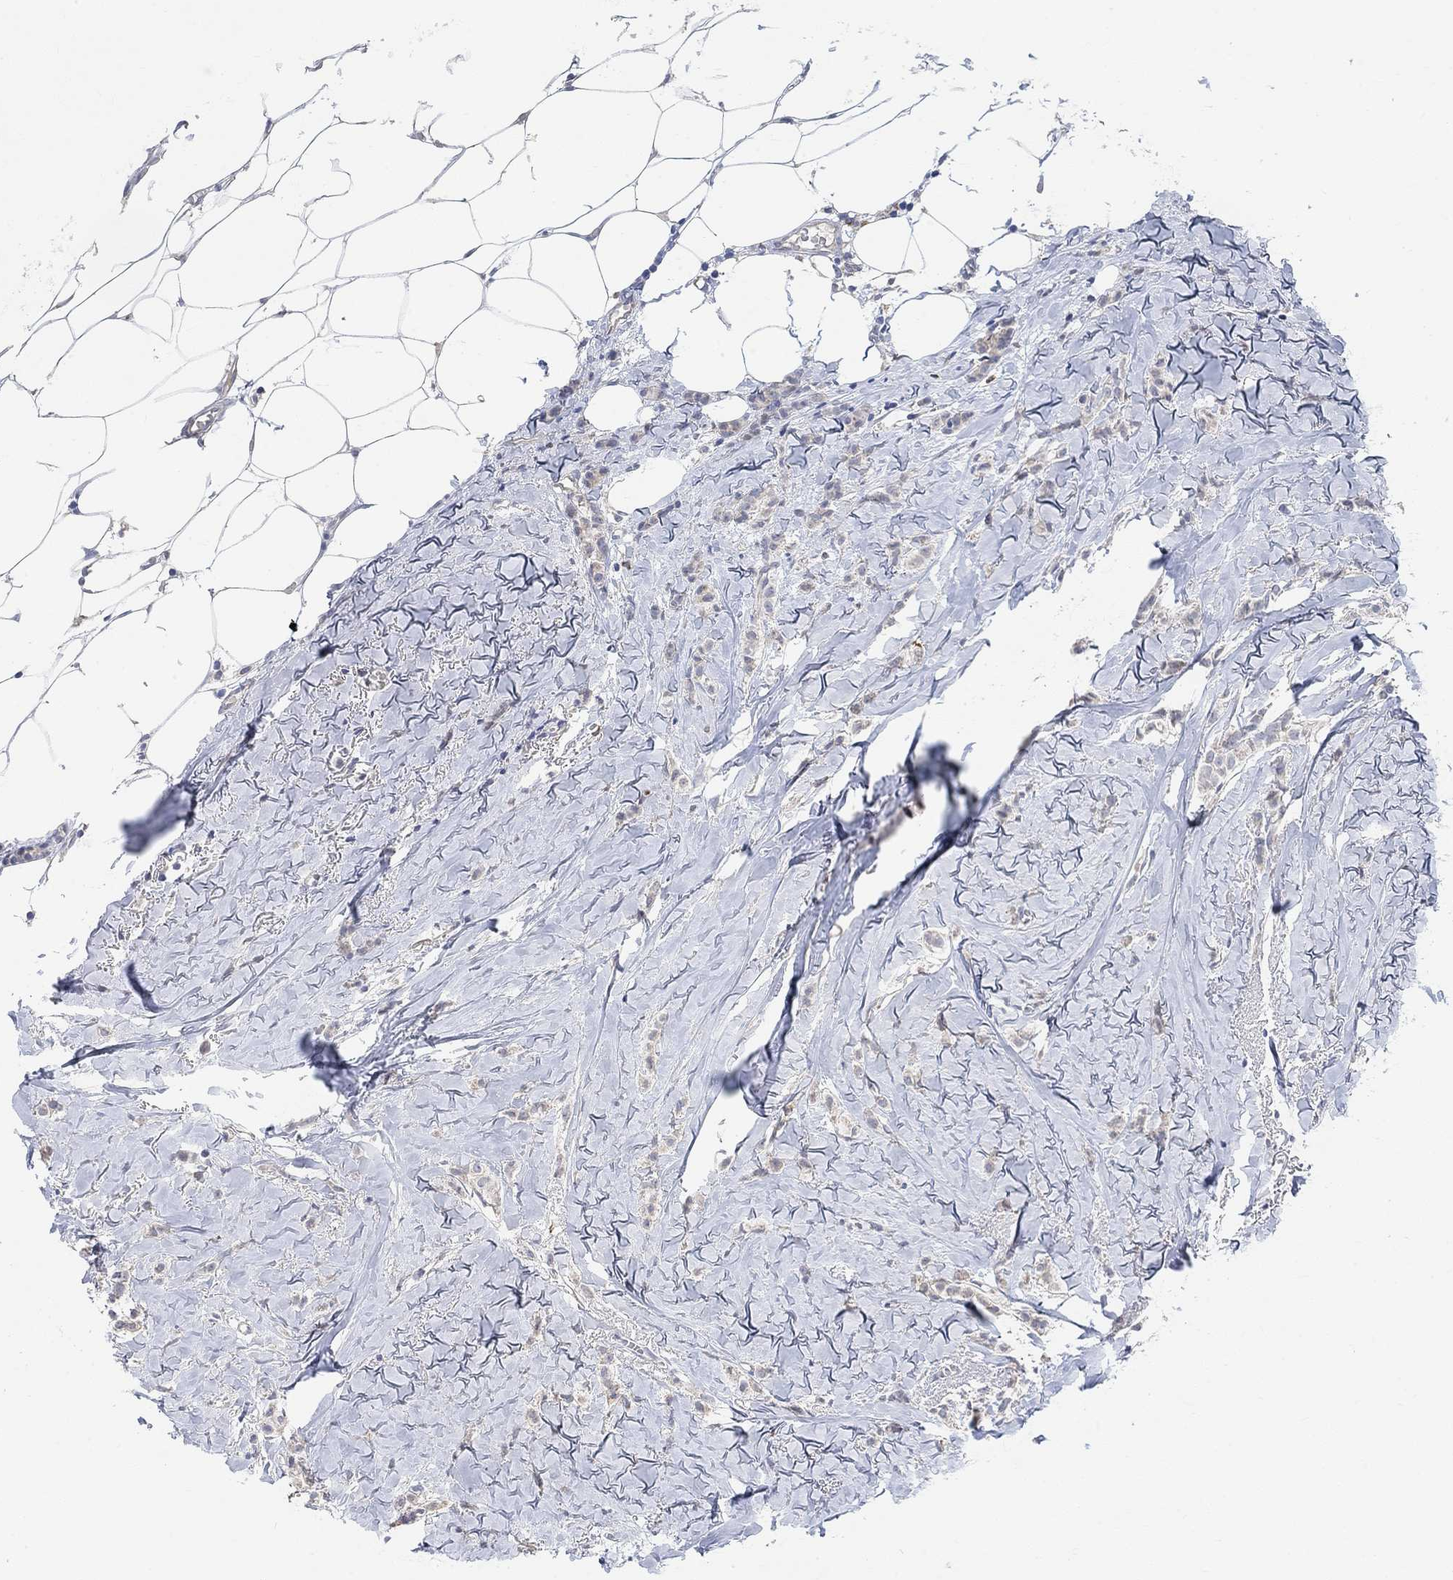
{"staining": {"intensity": "weak", "quantity": "25%-75%", "location": "cytoplasmic/membranous"}, "tissue": "breast cancer", "cell_type": "Tumor cells", "image_type": "cancer", "snomed": [{"axis": "morphology", "description": "Duct carcinoma"}, {"axis": "topography", "description": "Breast"}], "caption": "DAB (3,3'-diaminobenzidine) immunohistochemical staining of infiltrating ductal carcinoma (breast) exhibits weak cytoplasmic/membranous protein expression in approximately 25%-75% of tumor cells.", "gene": "HCRTR1", "patient": {"sex": "female", "age": 85}}